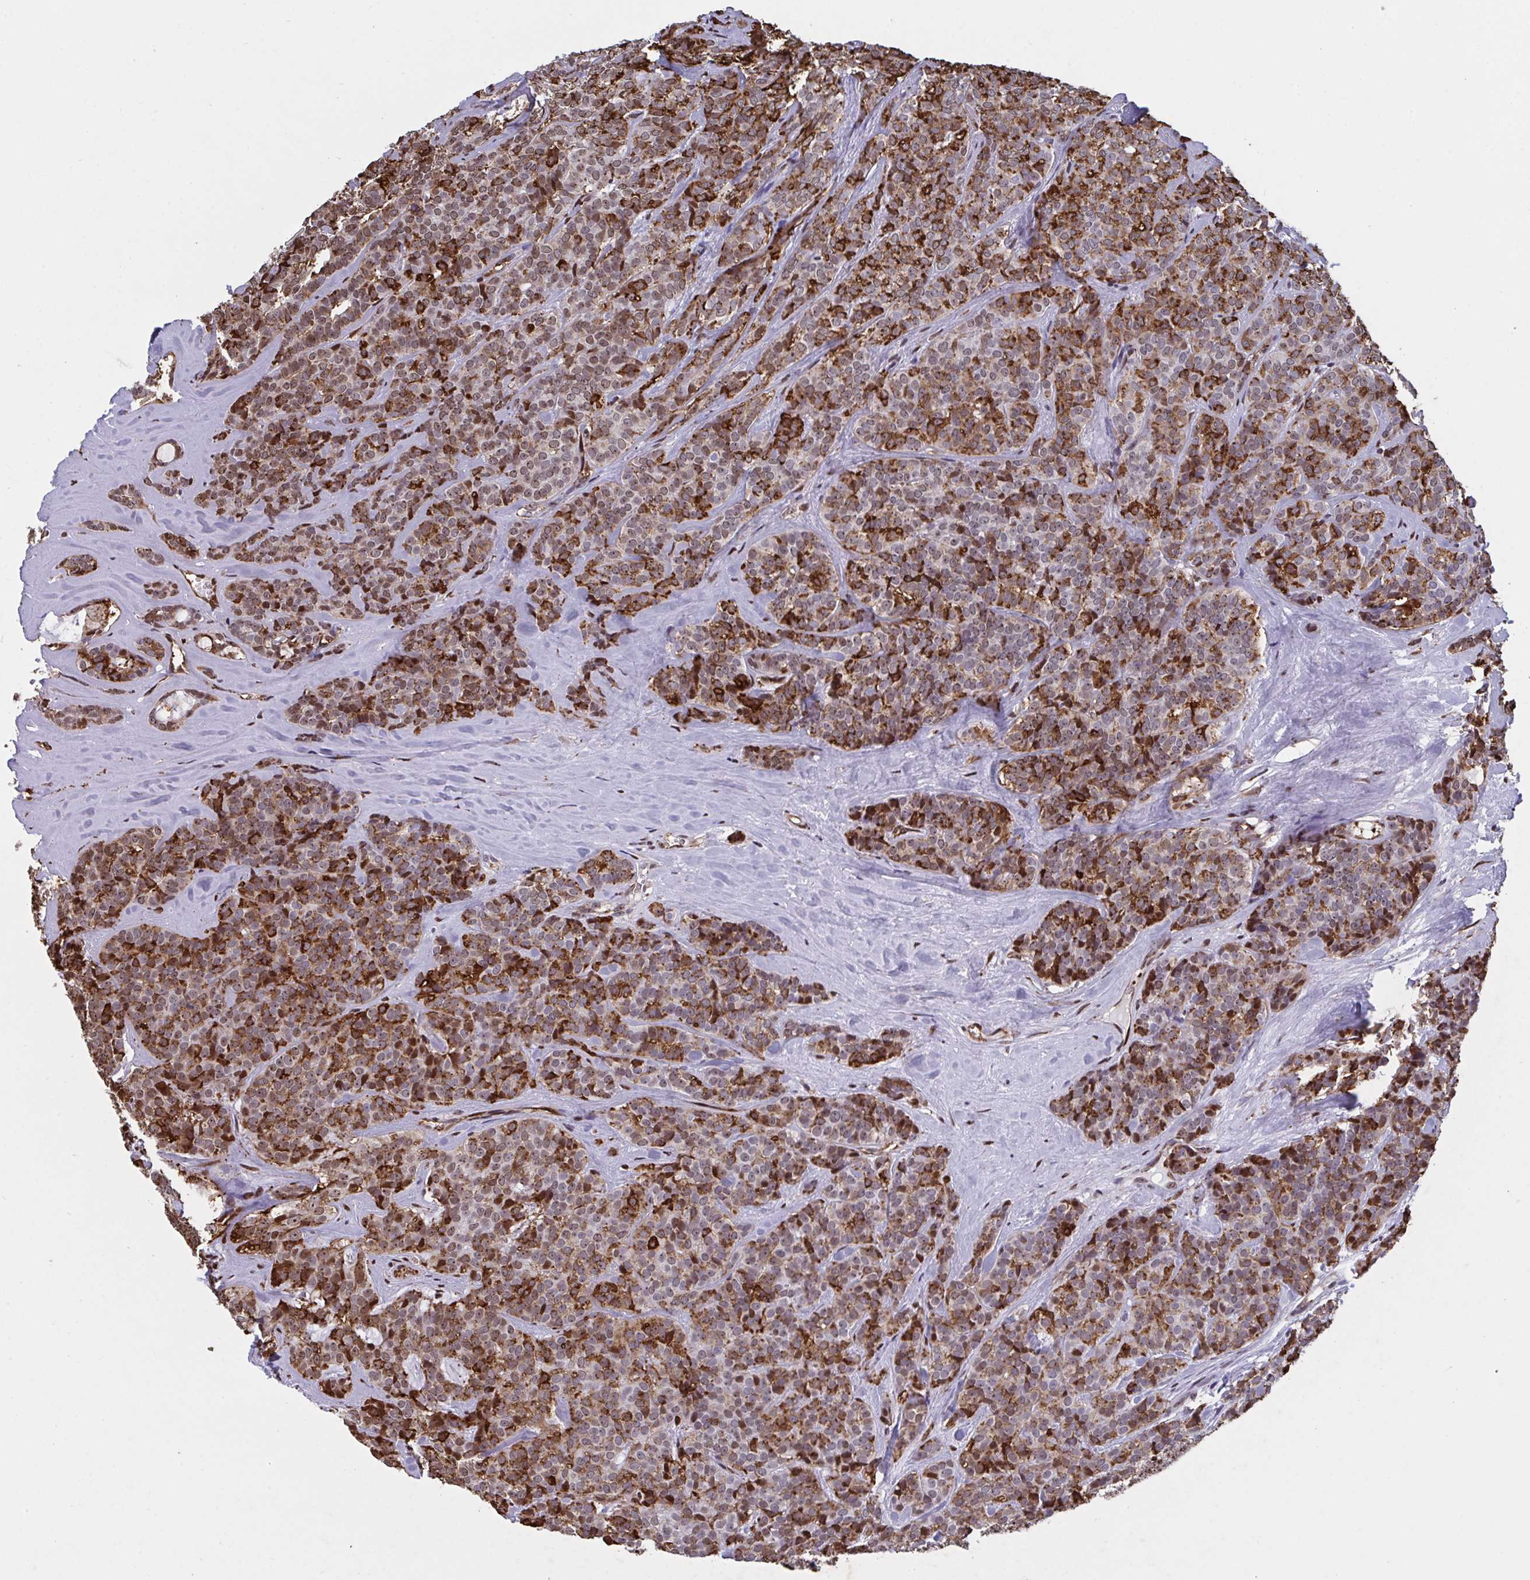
{"staining": {"intensity": "strong", "quantity": "25%-75%", "location": "cytoplasmic/membranous,nuclear"}, "tissue": "head and neck cancer", "cell_type": "Tumor cells", "image_type": "cancer", "snomed": [{"axis": "morphology", "description": "Normal tissue, NOS"}, {"axis": "morphology", "description": "Adenocarcinoma, NOS"}, {"axis": "topography", "description": "Oral tissue"}, {"axis": "topography", "description": "Head-Neck"}], "caption": "Strong cytoplasmic/membranous and nuclear expression for a protein is appreciated in approximately 25%-75% of tumor cells of head and neck cancer (adenocarcinoma) using IHC.", "gene": "PELI2", "patient": {"sex": "female", "age": 57}}